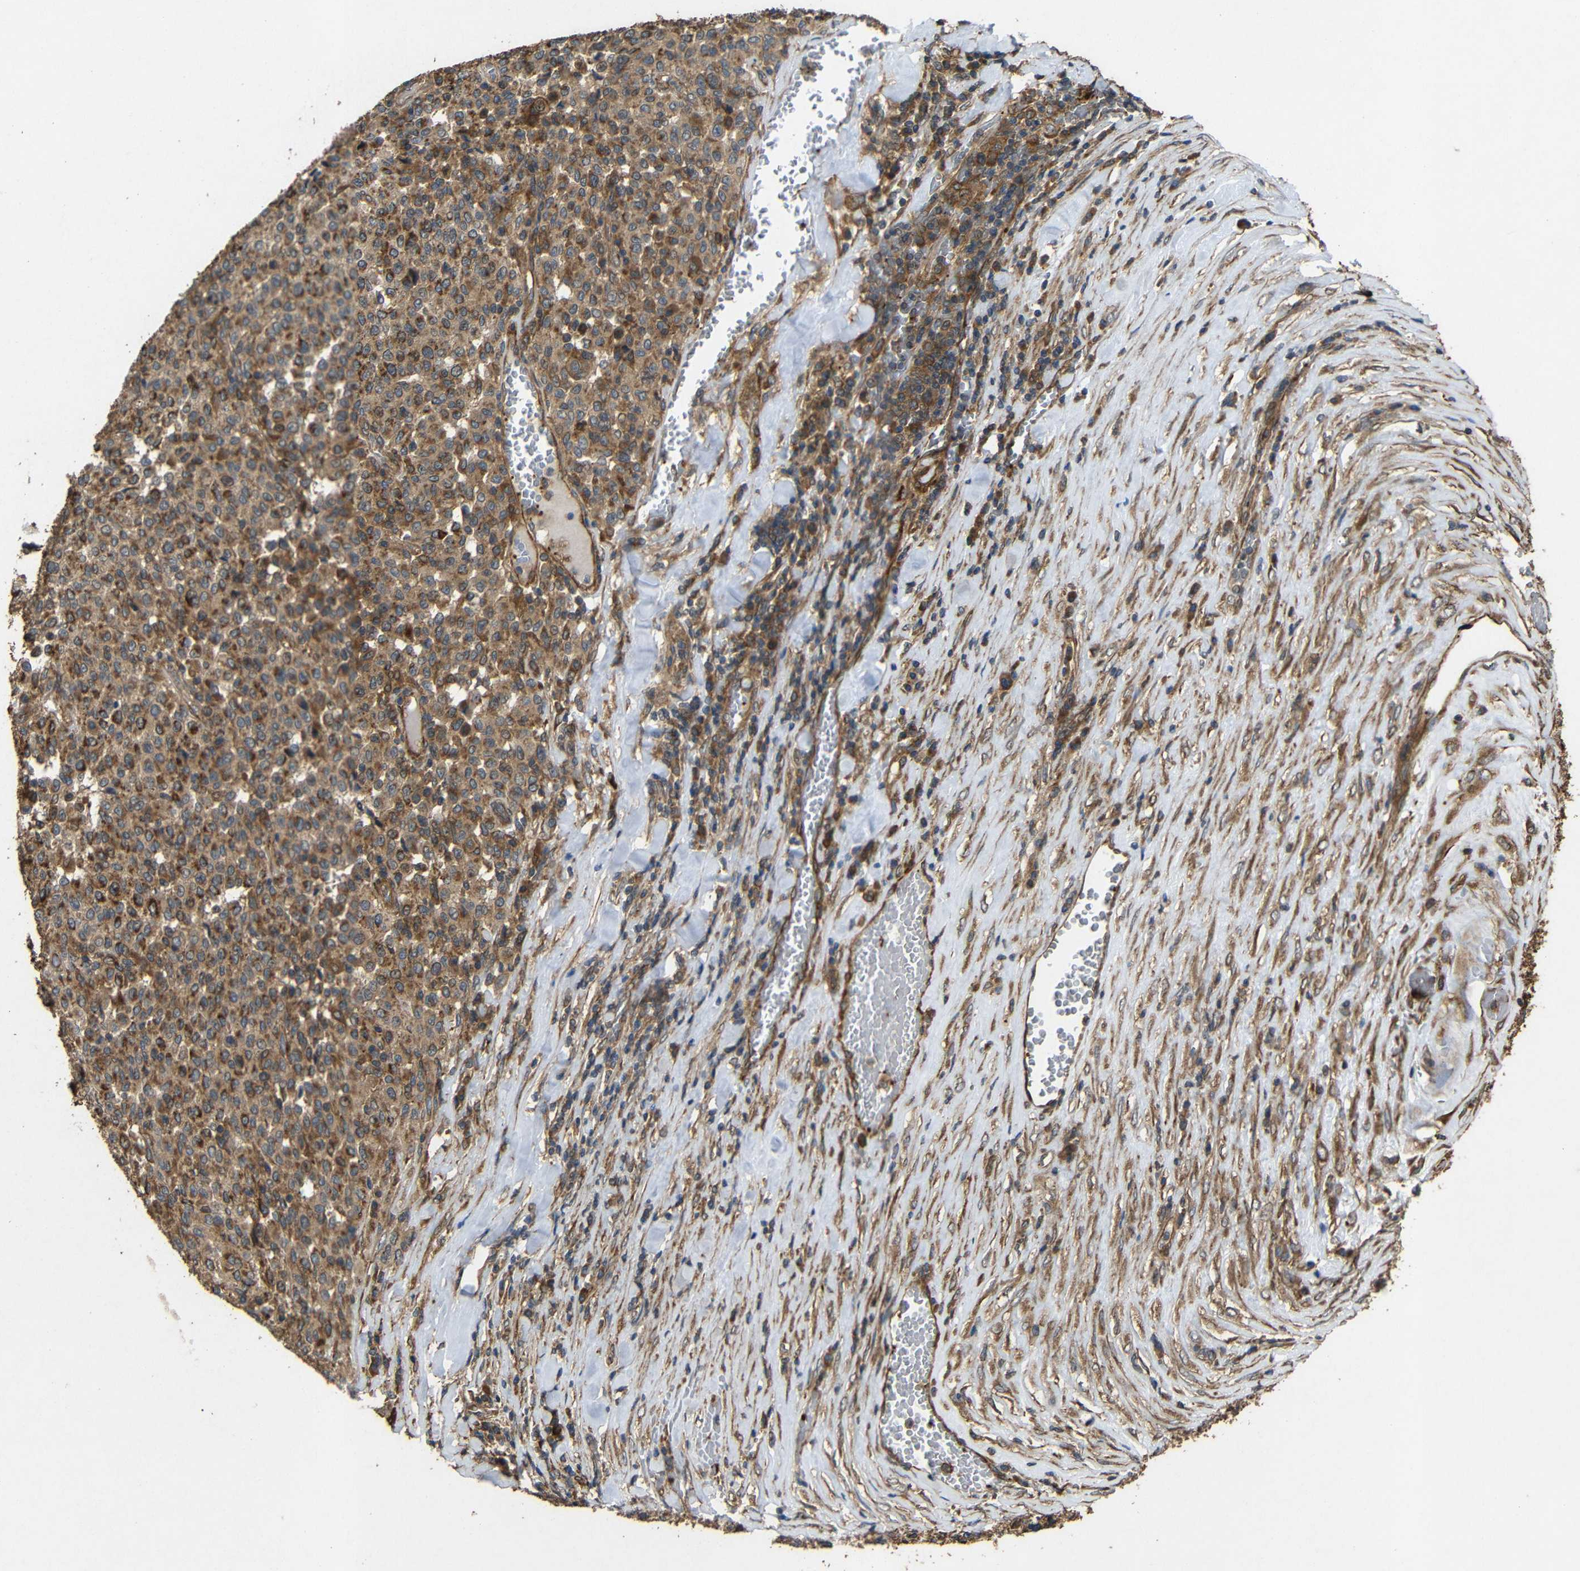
{"staining": {"intensity": "moderate", "quantity": ">75%", "location": "cytoplasmic/membranous"}, "tissue": "melanoma", "cell_type": "Tumor cells", "image_type": "cancer", "snomed": [{"axis": "morphology", "description": "Malignant melanoma, Metastatic site"}, {"axis": "topography", "description": "Pancreas"}], "caption": "Melanoma stained with DAB (3,3'-diaminobenzidine) immunohistochemistry reveals medium levels of moderate cytoplasmic/membranous staining in about >75% of tumor cells. (DAB = brown stain, brightfield microscopy at high magnification).", "gene": "EIF2S1", "patient": {"sex": "female", "age": 30}}